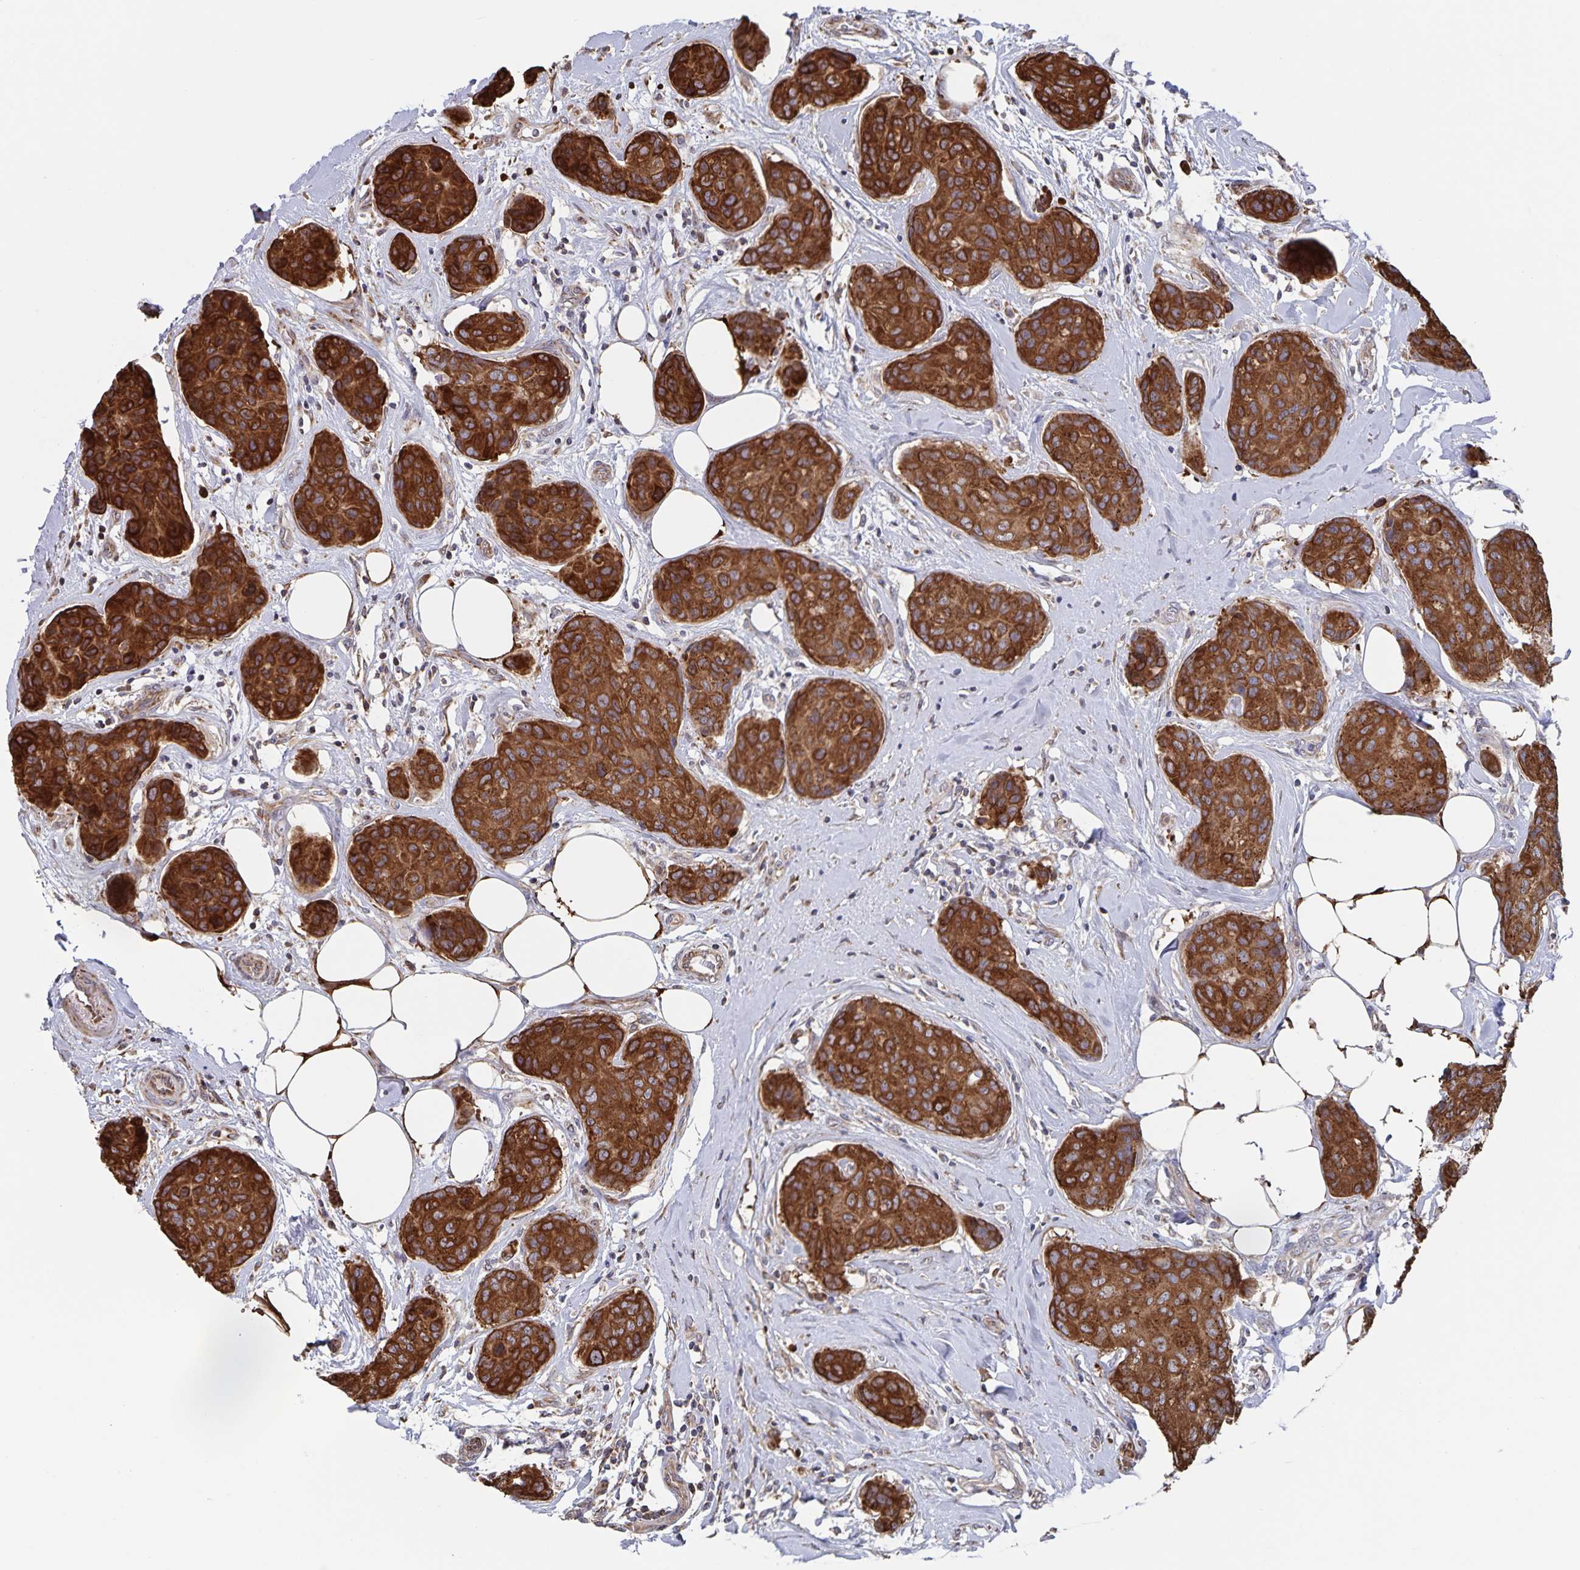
{"staining": {"intensity": "strong", "quantity": ">75%", "location": "cytoplasmic/membranous"}, "tissue": "breast cancer", "cell_type": "Tumor cells", "image_type": "cancer", "snomed": [{"axis": "morphology", "description": "Duct carcinoma"}, {"axis": "topography", "description": "Breast"}], "caption": "An image of breast infiltrating ductal carcinoma stained for a protein shows strong cytoplasmic/membranous brown staining in tumor cells.", "gene": "ACACA", "patient": {"sex": "female", "age": 80}}